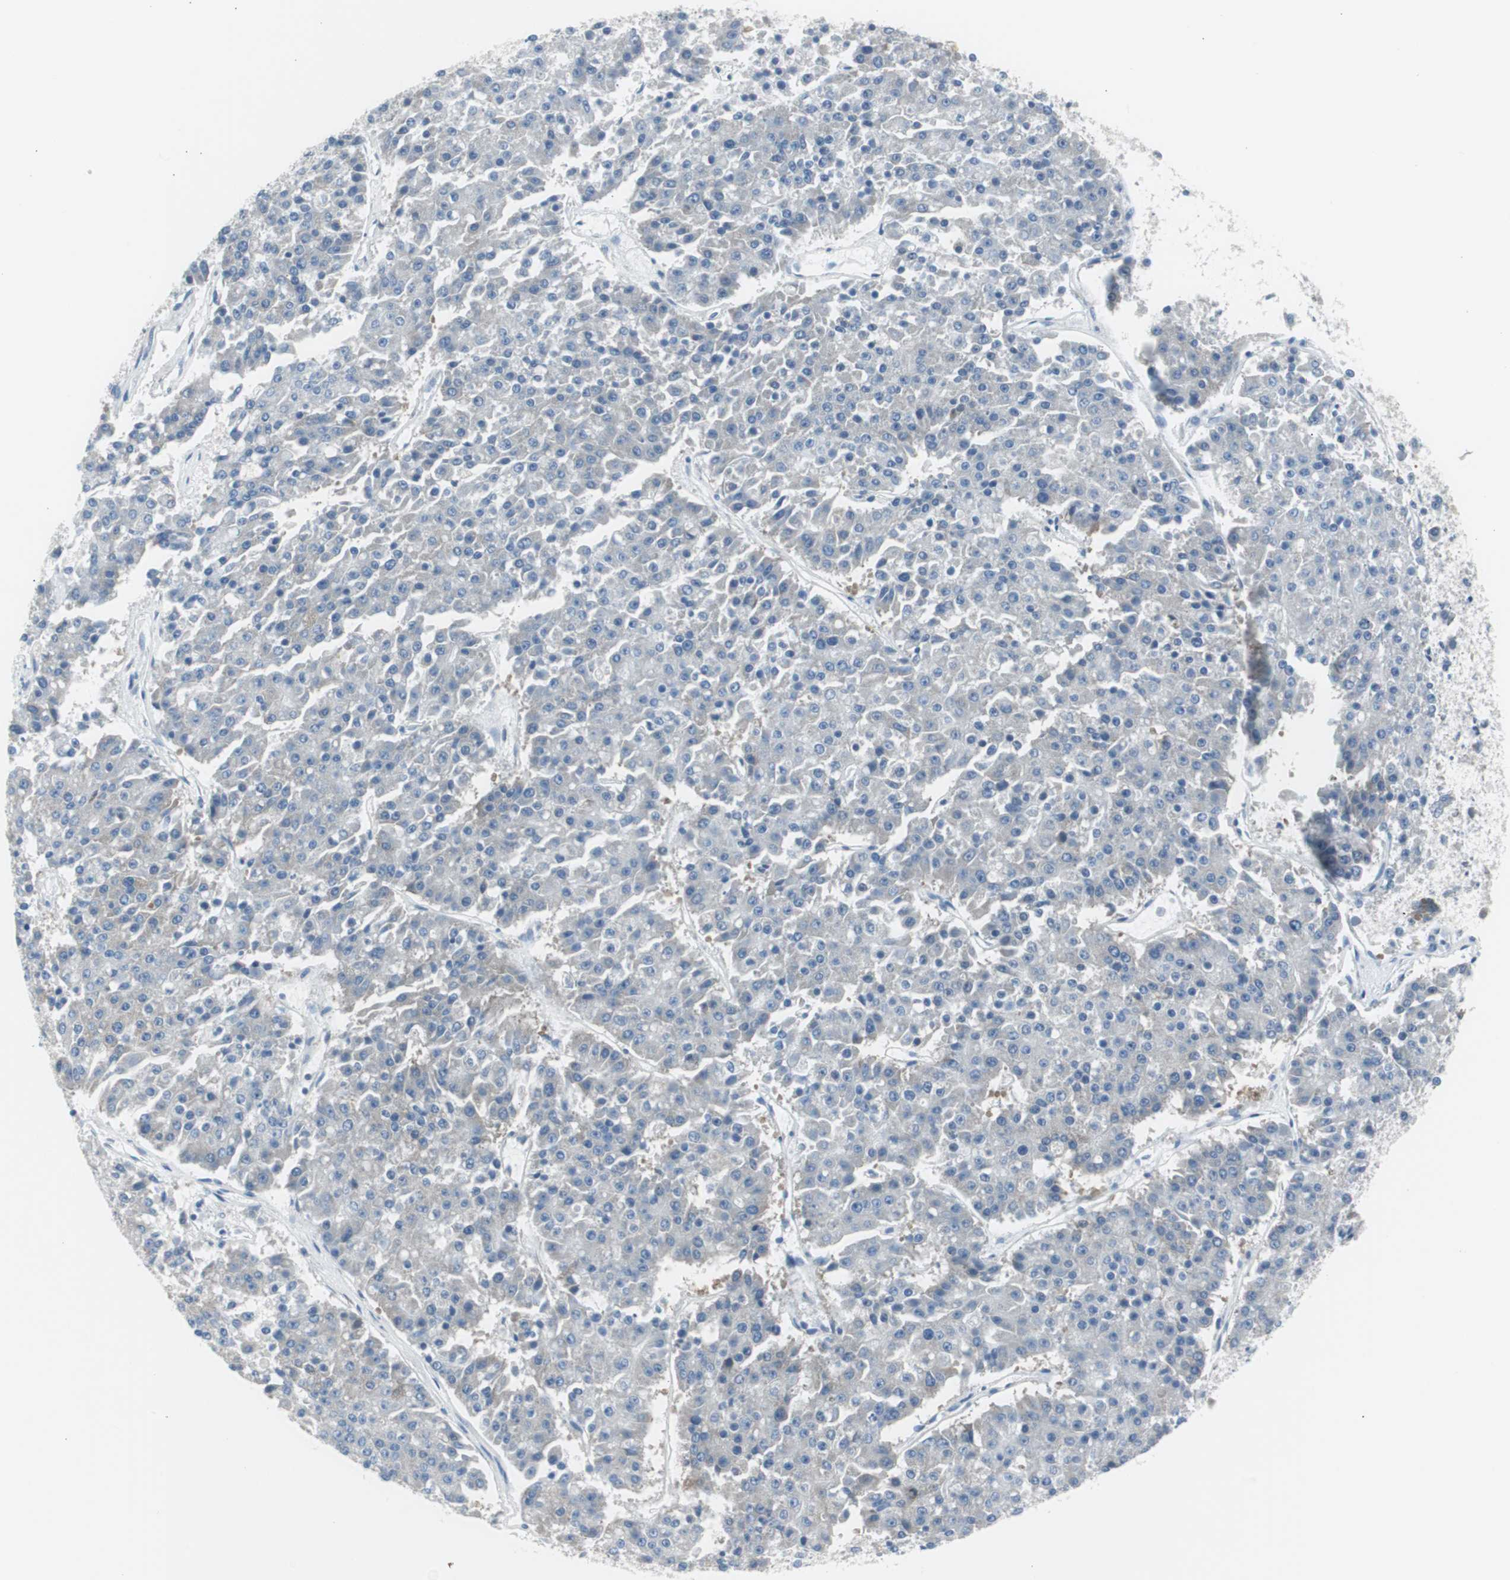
{"staining": {"intensity": "negative", "quantity": "none", "location": "none"}, "tissue": "pancreatic cancer", "cell_type": "Tumor cells", "image_type": "cancer", "snomed": [{"axis": "morphology", "description": "Adenocarcinoma, NOS"}, {"axis": "topography", "description": "Pancreas"}], "caption": "A photomicrograph of adenocarcinoma (pancreatic) stained for a protein displays no brown staining in tumor cells.", "gene": "RPS12", "patient": {"sex": "male", "age": 50}}